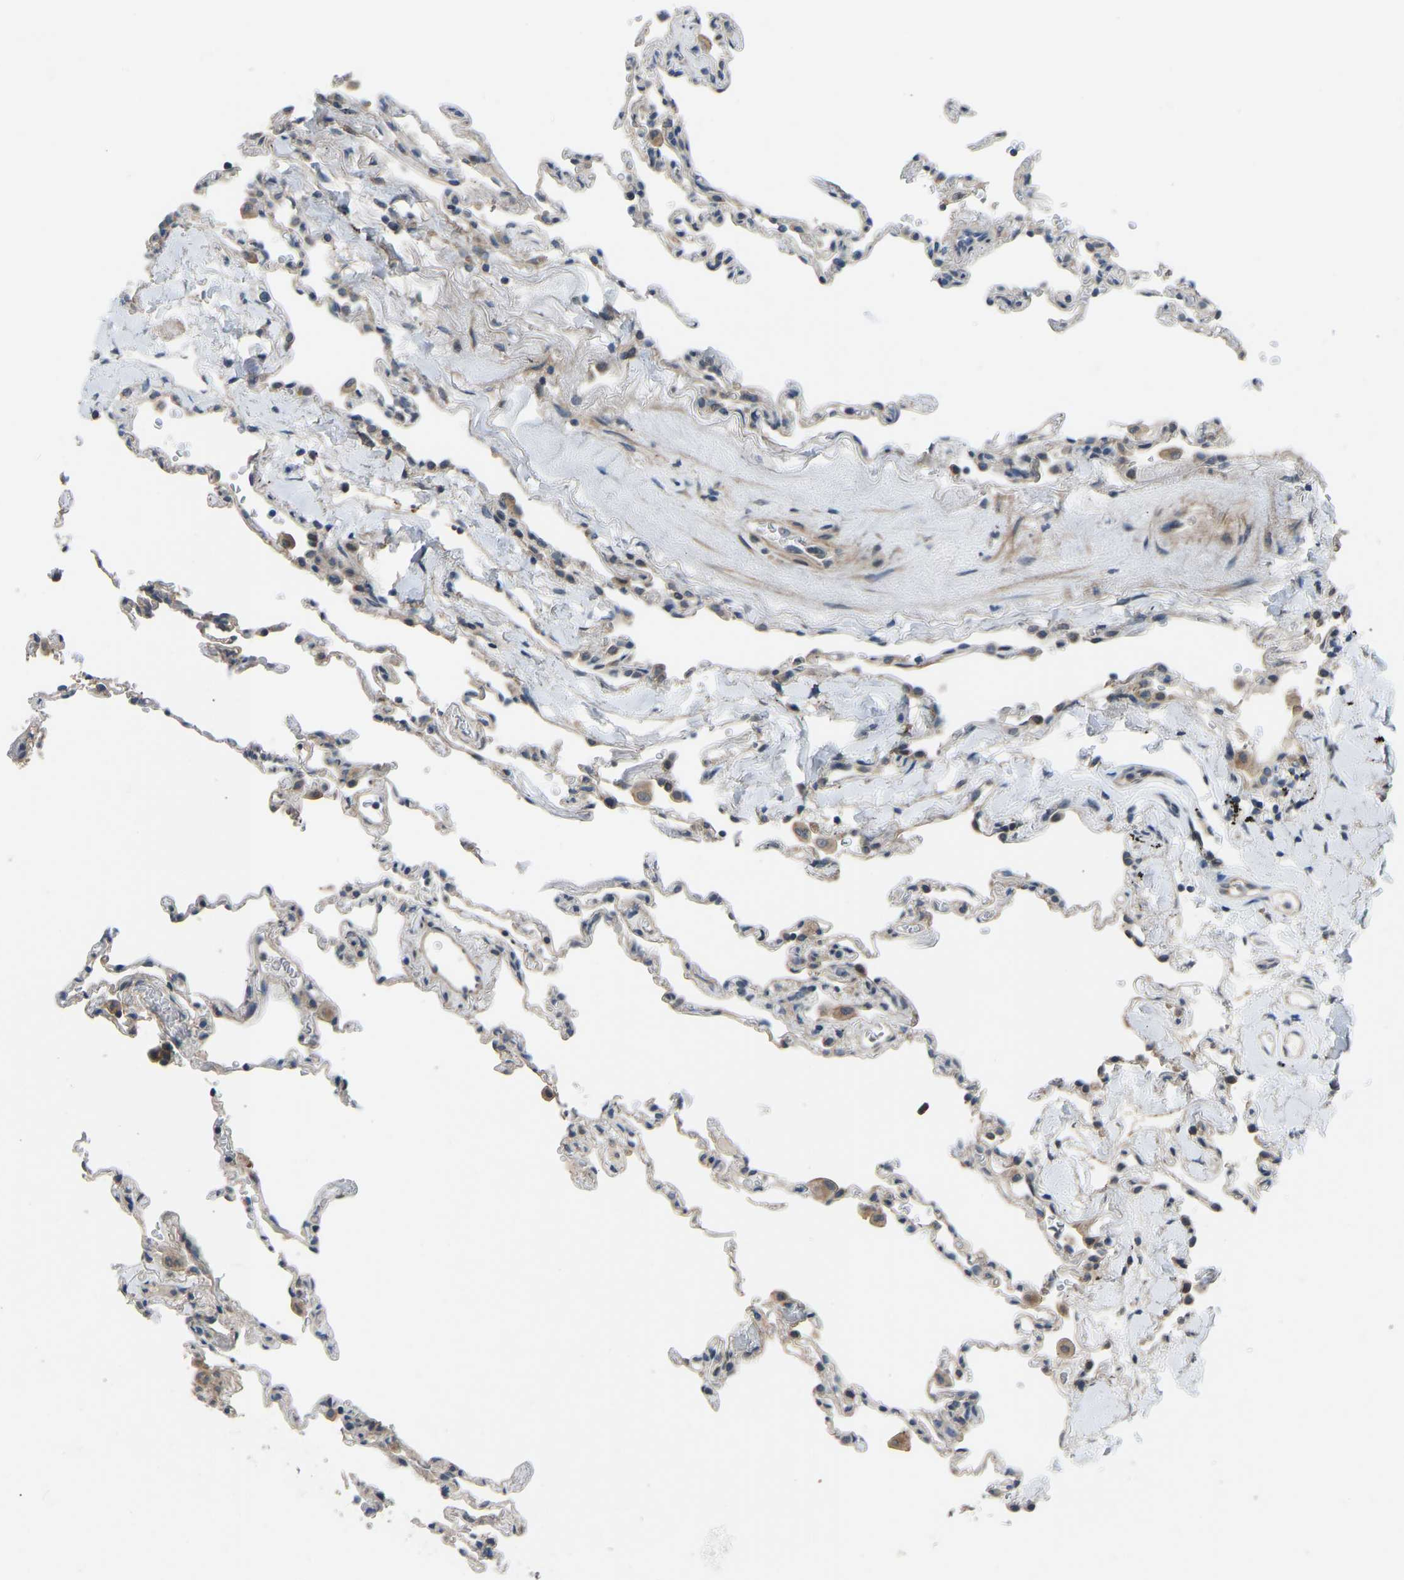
{"staining": {"intensity": "weak", "quantity": "<25%", "location": "cytoplasmic/membranous"}, "tissue": "lung", "cell_type": "Alveolar cells", "image_type": "normal", "snomed": [{"axis": "morphology", "description": "Normal tissue, NOS"}, {"axis": "topography", "description": "Lung"}], "caption": "Immunohistochemistry micrograph of unremarkable lung stained for a protein (brown), which exhibits no positivity in alveolar cells.", "gene": "CDK2AP1", "patient": {"sex": "male", "age": 59}}